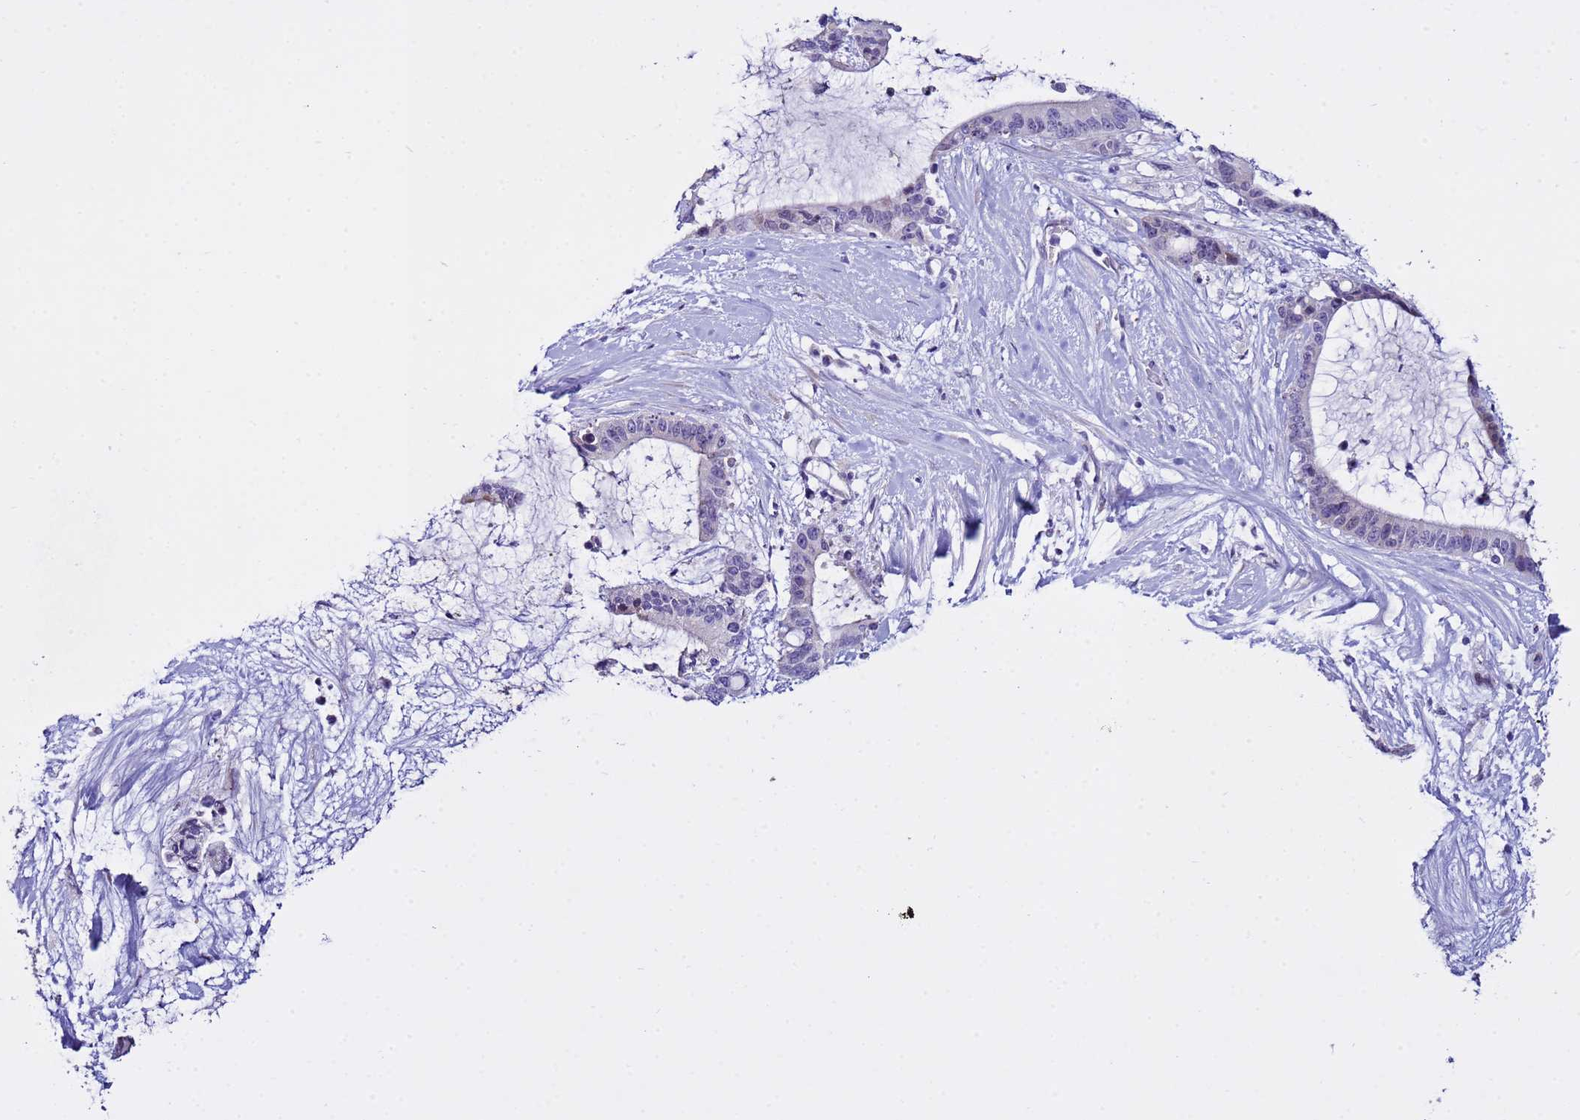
{"staining": {"intensity": "weak", "quantity": "<25%", "location": "cytoplasmic/membranous"}, "tissue": "liver cancer", "cell_type": "Tumor cells", "image_type": "cancer", "snomed": [{"axis": "morphology", "description": "Normal tissue, NOS"}, {"axis": "morphology", "description": "Cholangiocarcinoma"}, {"axis": "topography", "description": "Liver"}, {"axis": "topography", "description": "Peripheral nerve tissue"}], "caption": "The histopathology image displays no staining of tumor cells in liver cancer.", "gene": "IGSF11", "patient": {"sex": "female", "age": 73}}